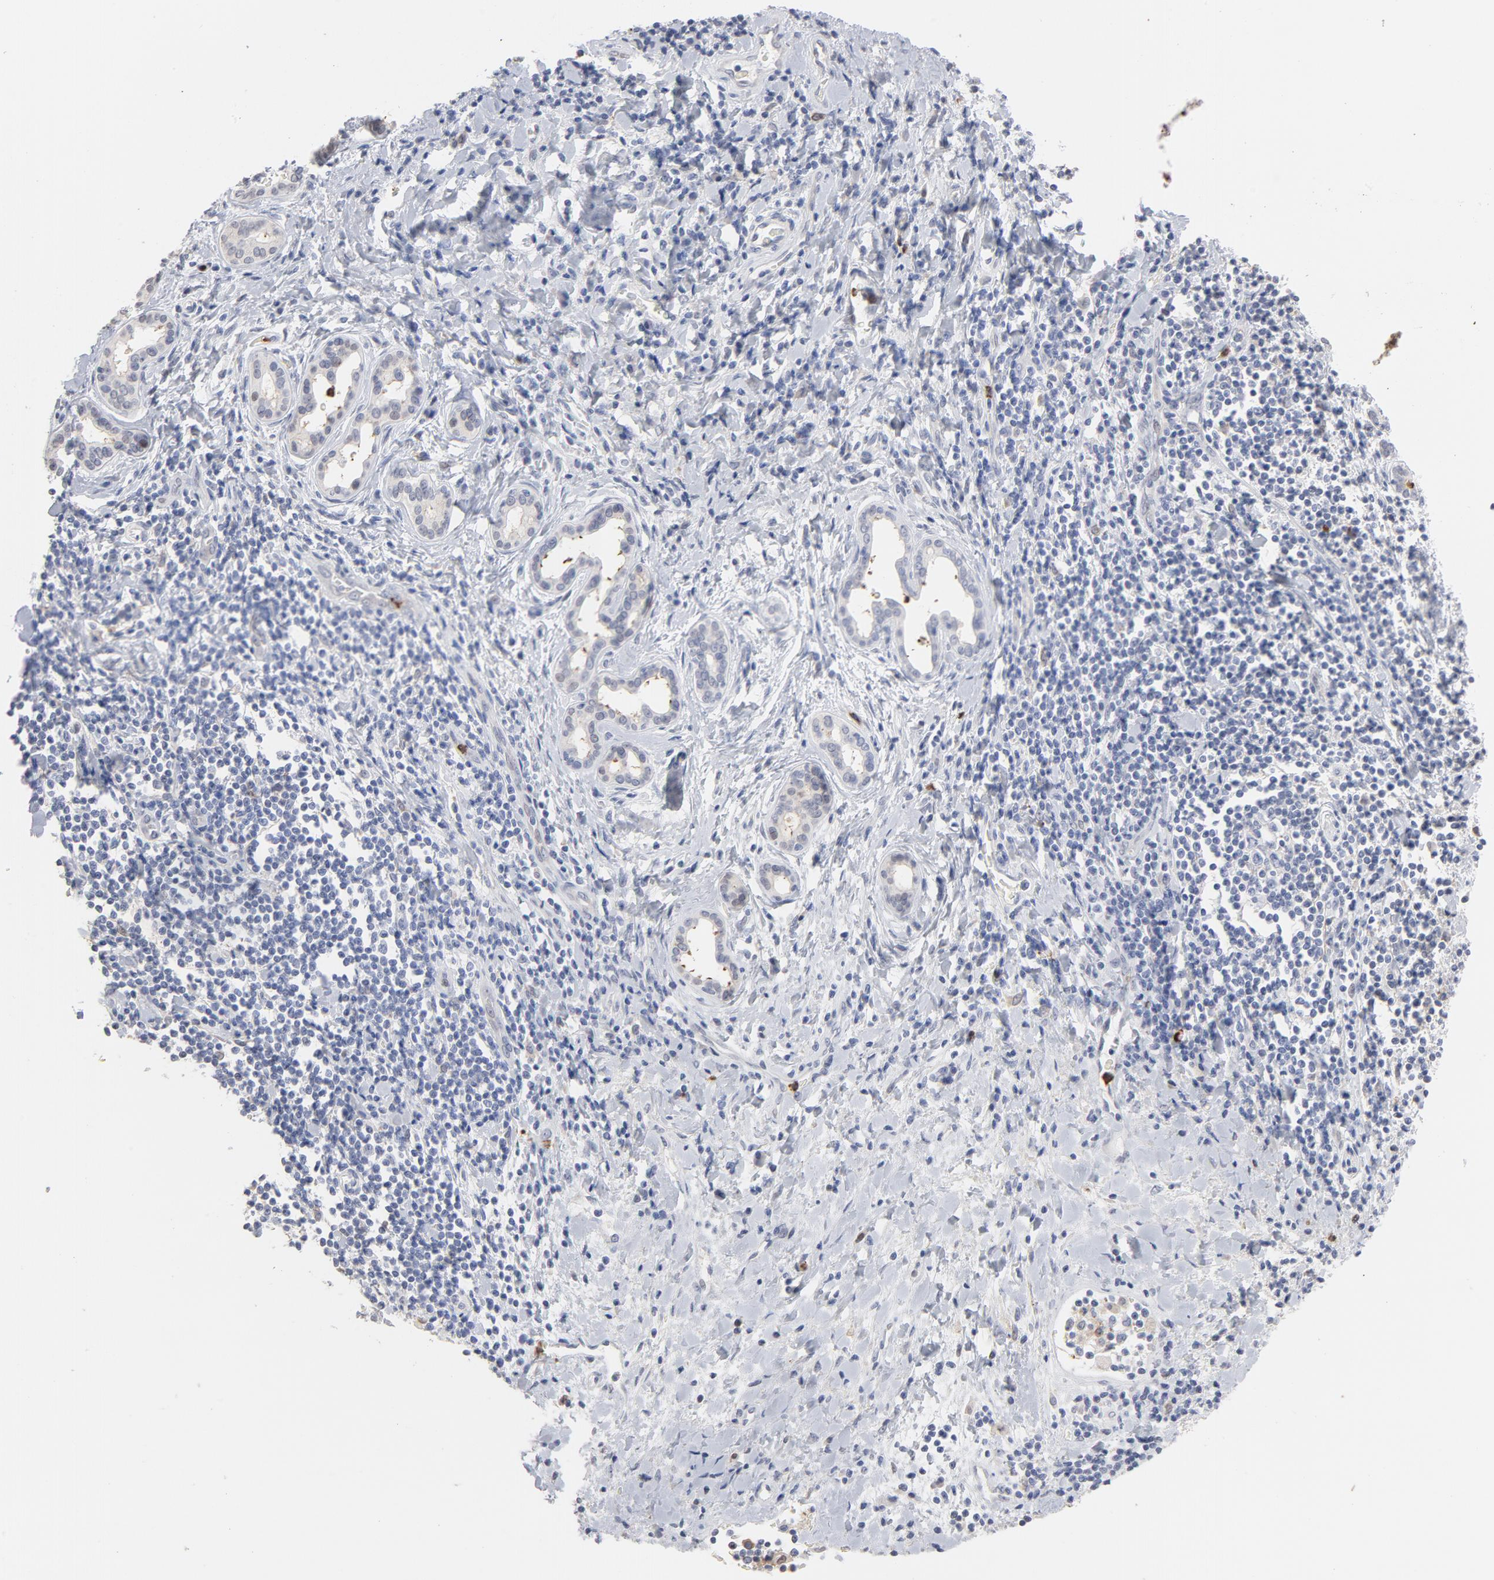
{"staining": {"intensity": "negative", "quantity": "none", "location": "none"}, "tissue": "liver cancer", "cell_type": "Tumor cells", "image_type": "cancer", "snomed": [{"axis": "morphology", "description": "Cholangiocarcinoma"}, {"axis": "topography", "description": "Liver"}], "caption": "Human liver cancer stained for a protein using IHC demonstrates no expression in tumor cells.", "gene": "PNMA1", "patient": {"sex": "male", "age": 57}}